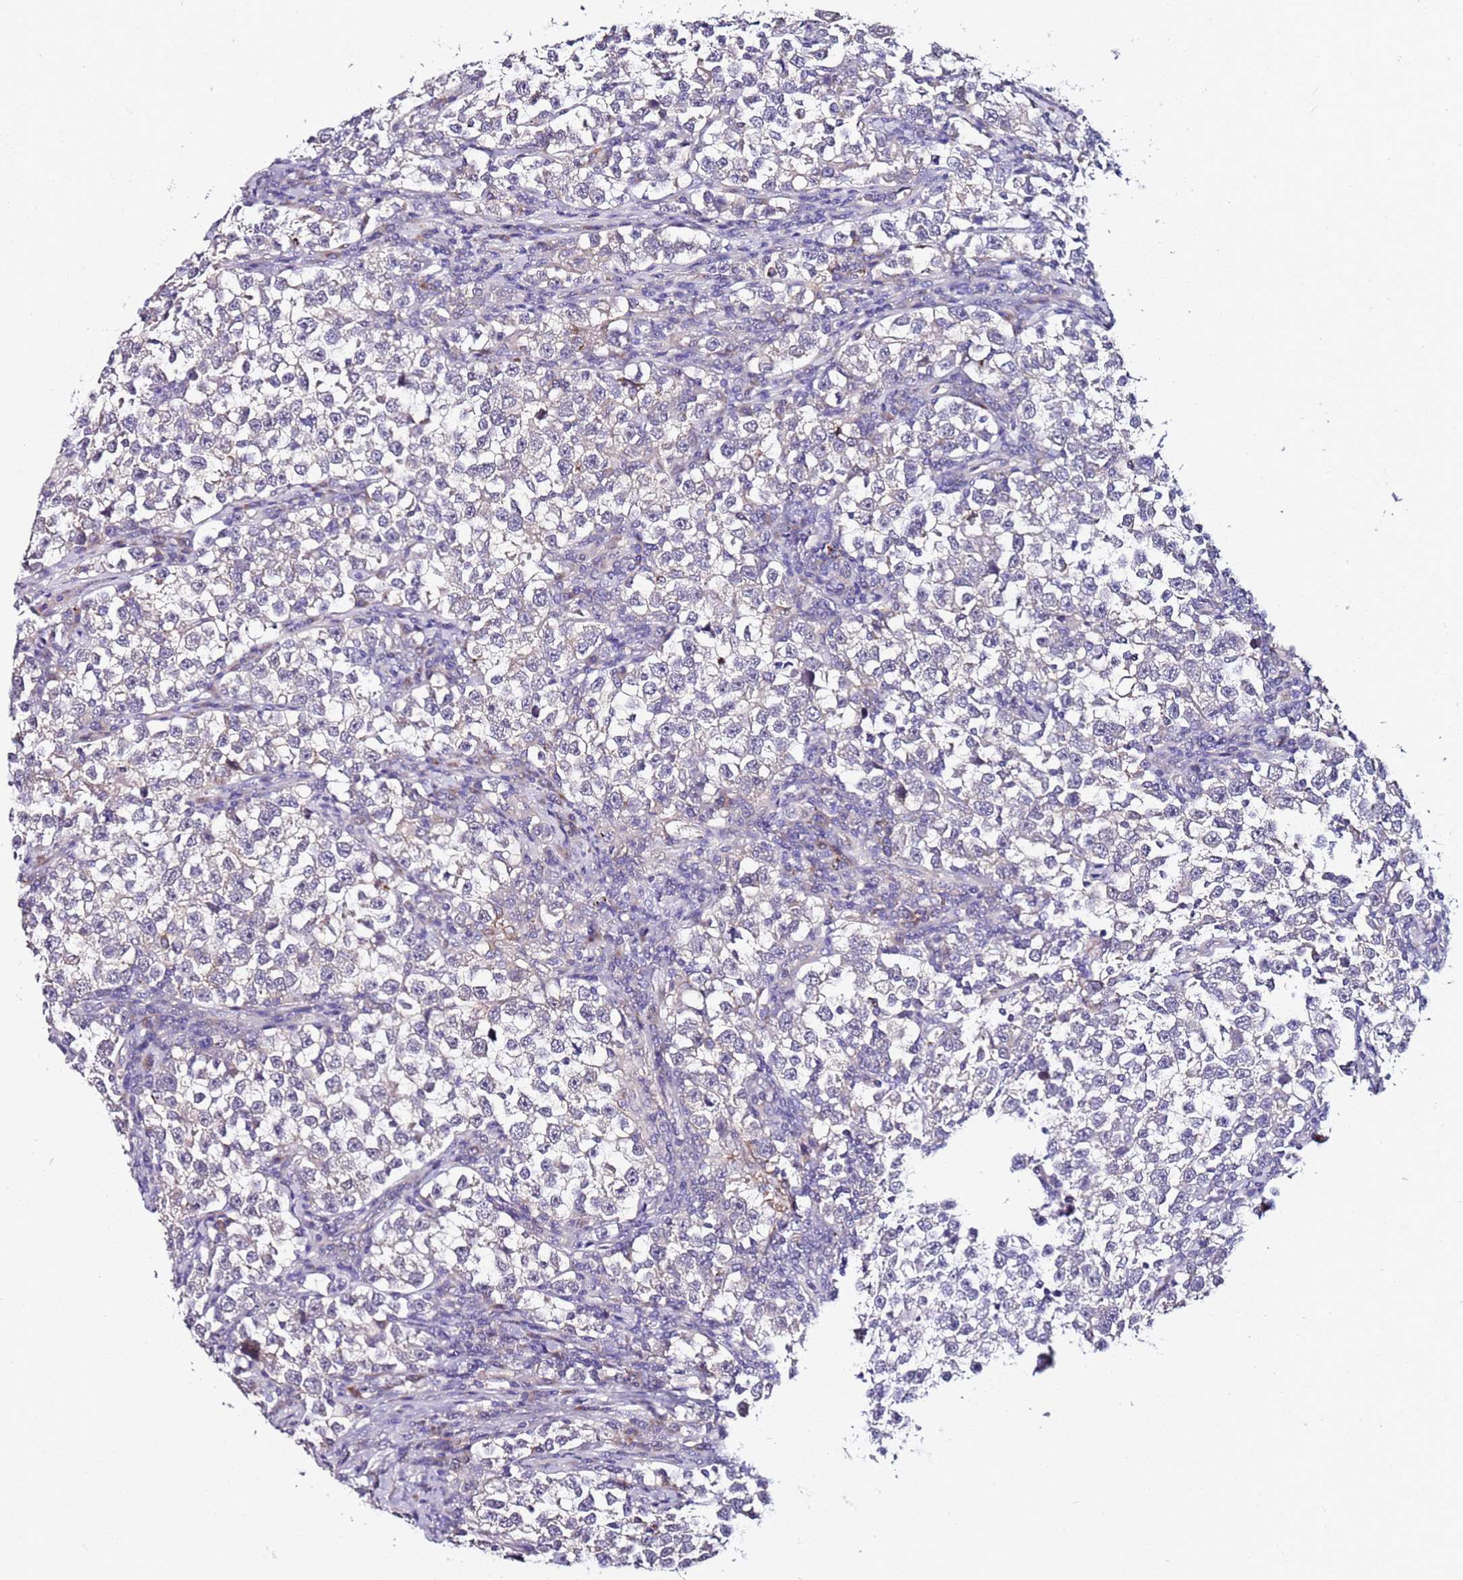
{"staining": {"intensity": "negative", "quantity": "none", "location": "none"}, "tissue": "testis cancer", "cell_type": "Tumor cells", "image_type": "cancer", "snomed": [{"axis": "morphology", "description": "Normal tissue, NOS"}, {"axis": "morphology", "description": "Seminoma, NOS"}, {"axis": "topography", "description": "Testis"}], "caption": "An immunohistochemistry micrograph of testis seminoma is shown. There is no staining in tumor cells of testis seminoma.", "gene": "SRRM5", "patient": {"sex": "male", "age": 43}}